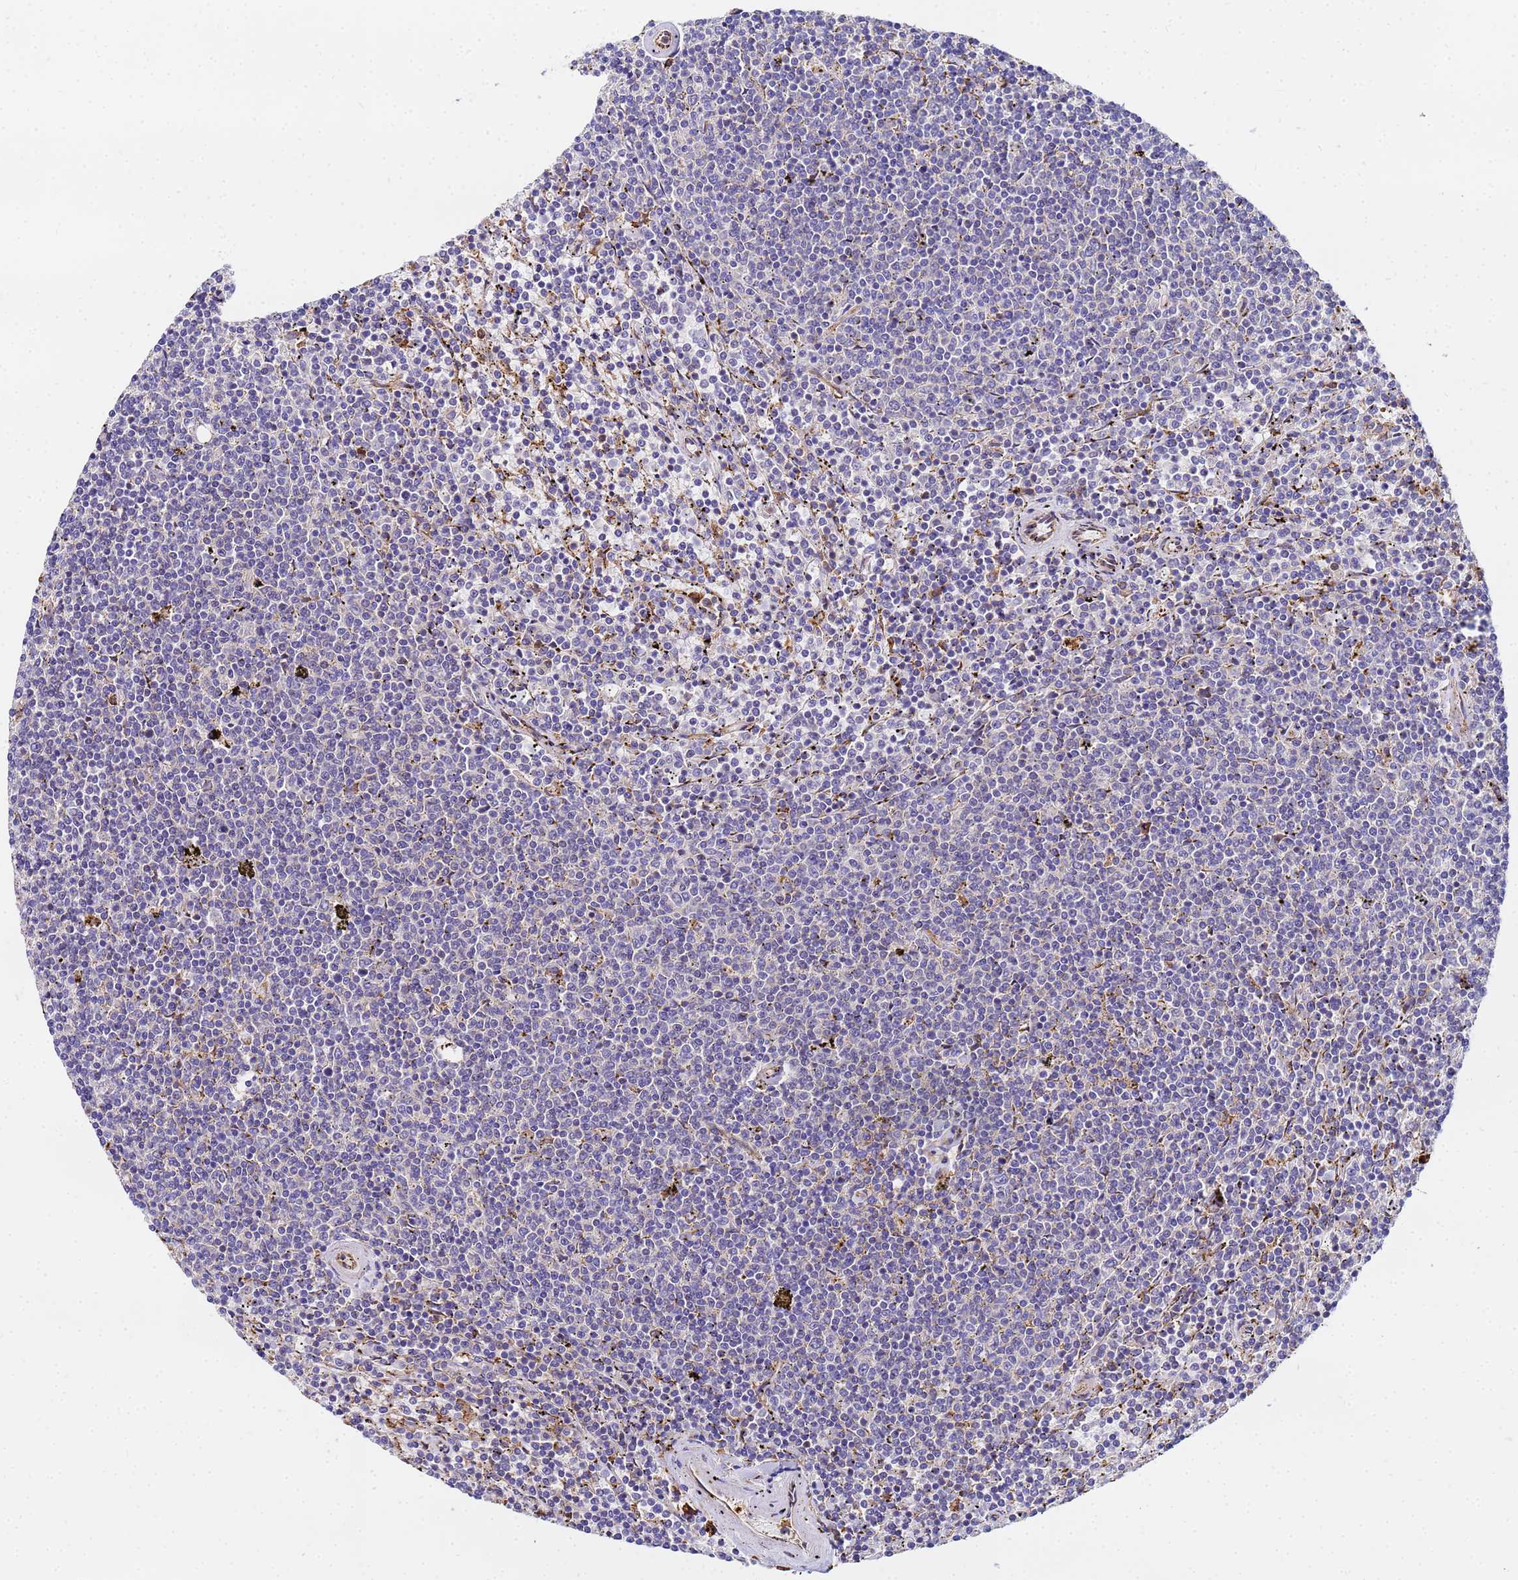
{"staining": {"intensity": "negative", "quantity": "none", "location": "none"}, "tissue": "lymphoma", "cell_type": "Tumor cells", "image_type": "cancer", "snomed": [{"axis": "morphology", "description": "Malignant lymphoma, non-Hodgkin's type, Low grade"}, {"axis": "topography", "description": "Spleen"}], "caption": "An immunohistochemistry image of low-grade malignant lymphoma, non-Hodgkin's type is shown. There is no staining in tumor cells of low-grade malignant lymphoma, non-Hodgkin's type.", "gene": "POM121", "patient": {"sex": "female", "age": 50}}